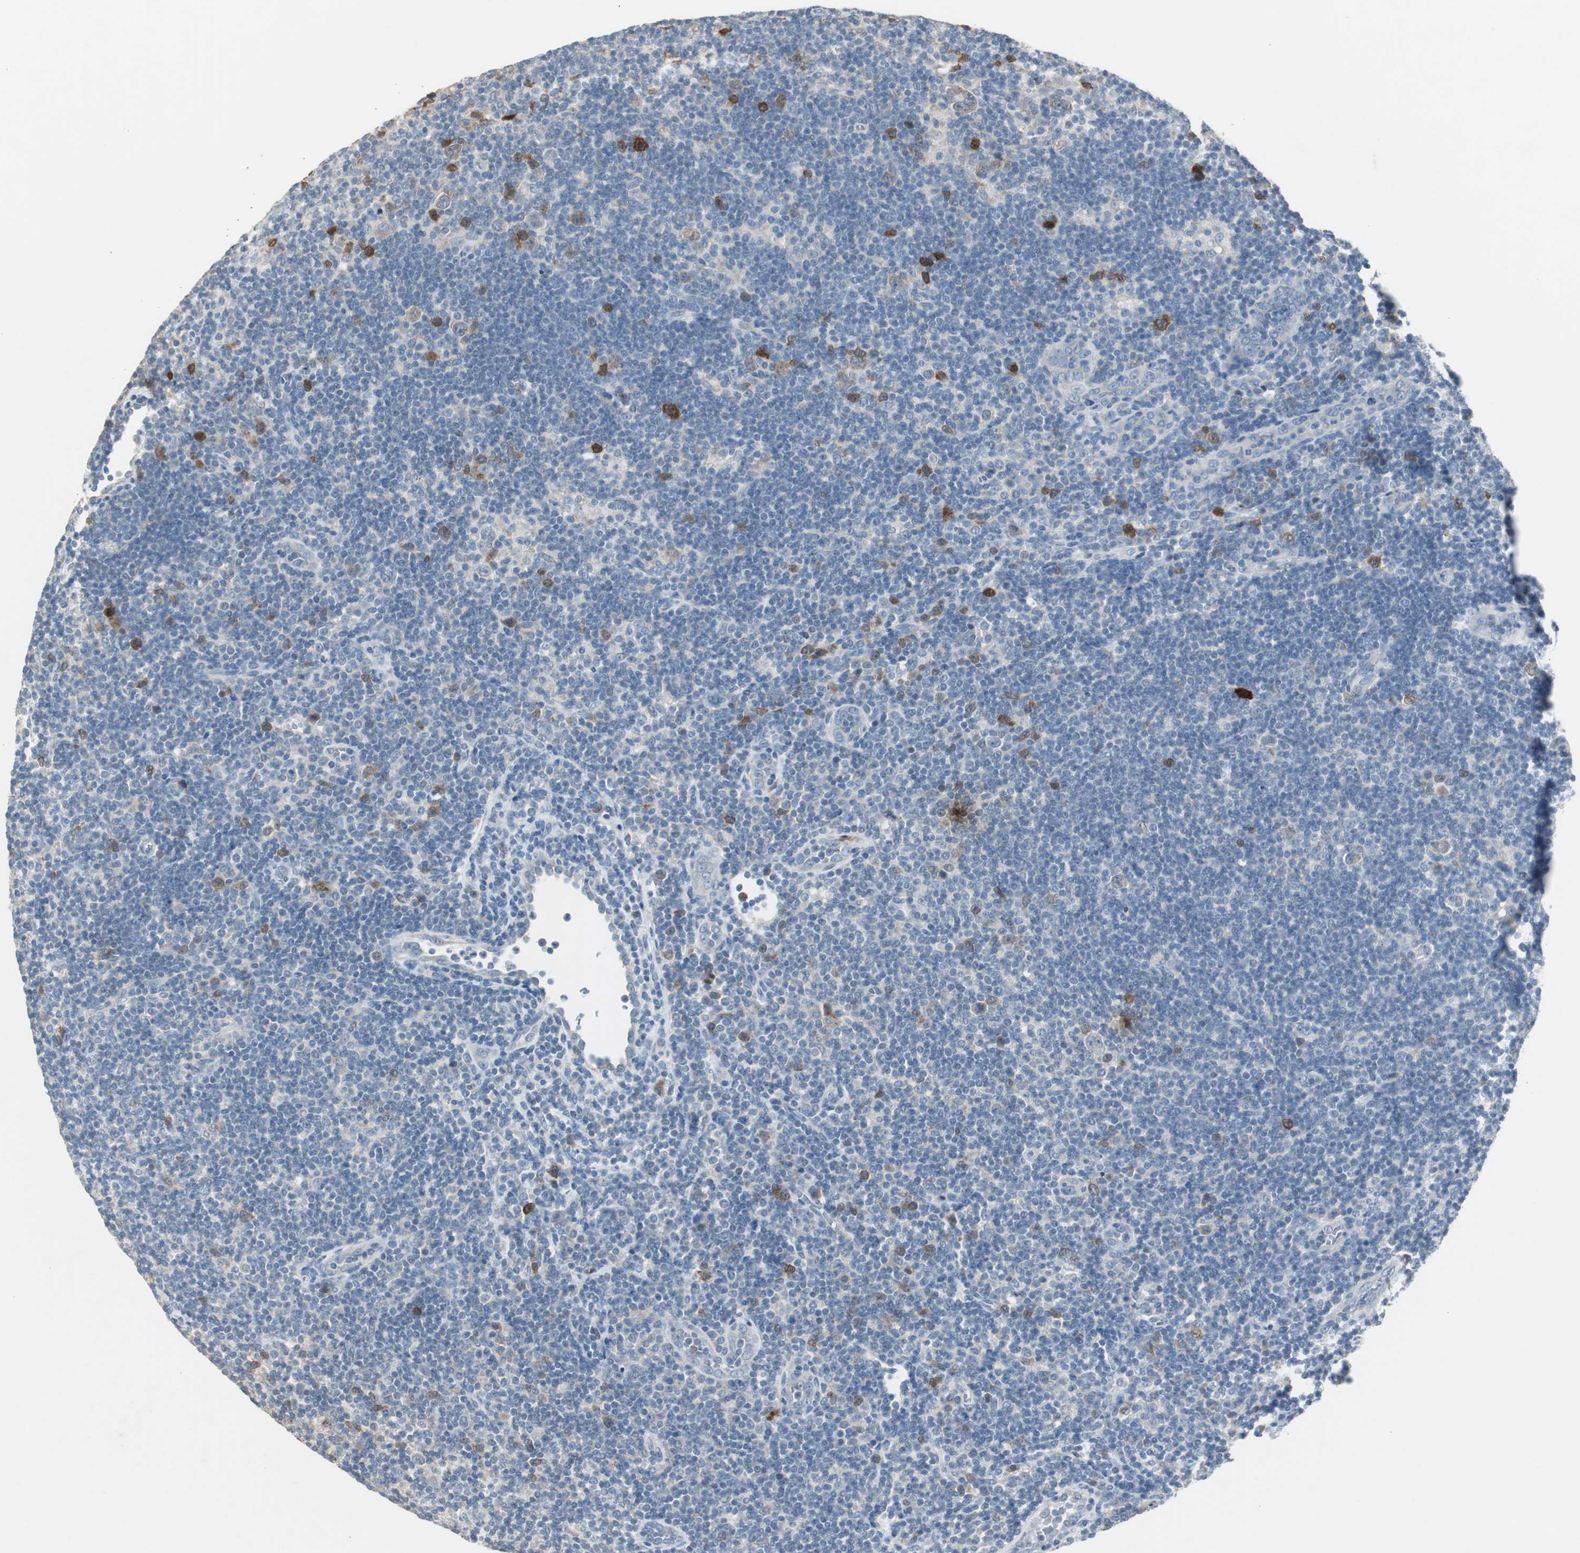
{"staining": {"intensity": "moderate", "quantity": "<25%", "location": "cytoplasmic/membranous"}, "tissue": "lymphoma", "cell_type": "Tumor cells", "image_type": "cancer", "snomed": [{"axis": "morphology", "description": "Hodgkin's disease, NOS"}, {"axis": "topography", "description": "Lymph node"}], "caption": "DAB (3,3'-diaminobenzidine) immunohistochemical staining of Hodgkin's disease displays moderate cytoplasmic/membranous protein expression in about <25% of tumor cells.", "gene": "TK1", "patient": {"sex": "female", "age": 57}}